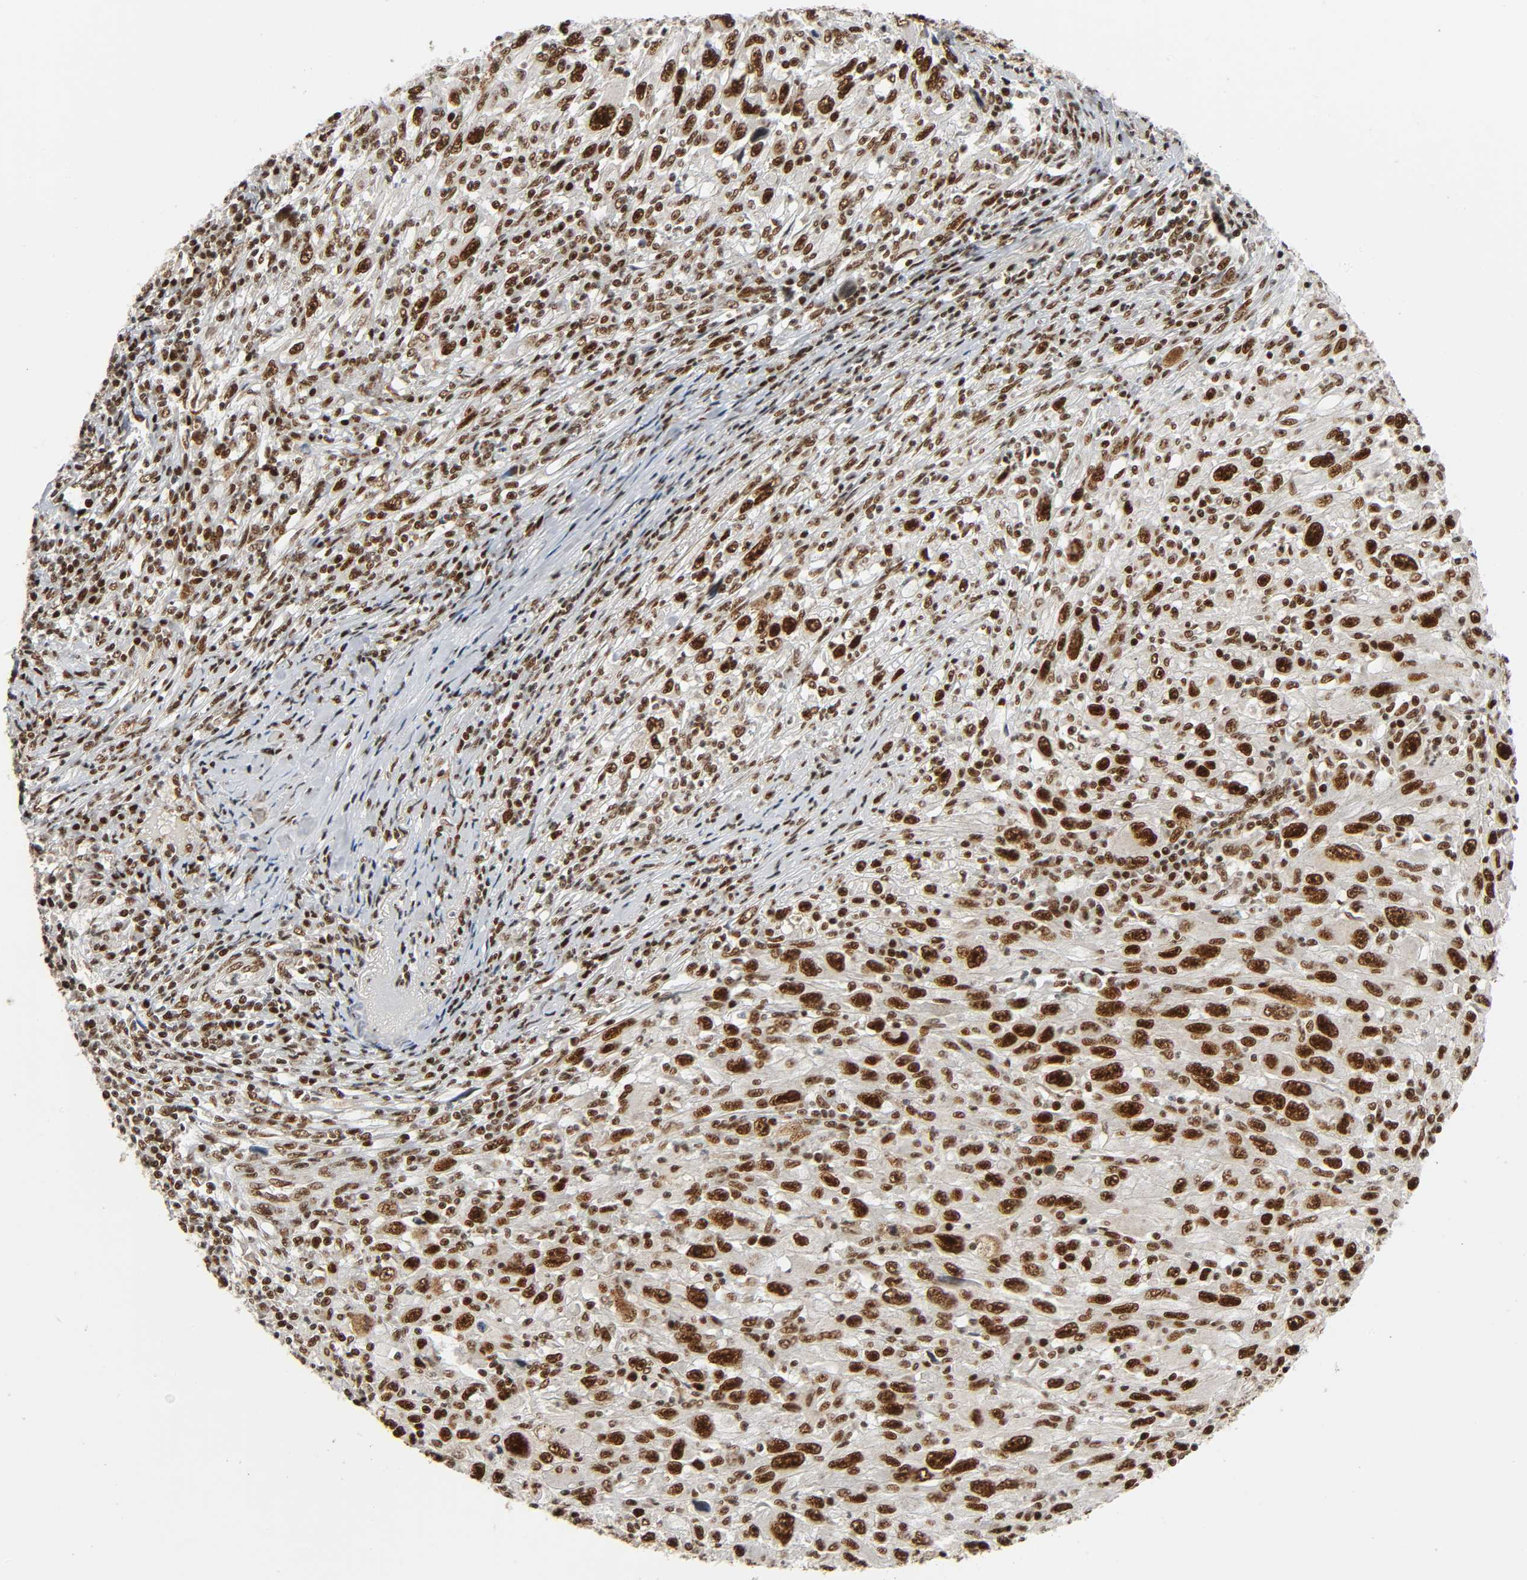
{"staining": {"intensity": "strong", "quantity": ">75%", "location": "nuclear"}, "tissue": "melanoma", "cell_type": "Tumor cells", "image_type": "cancer", "snomed": [{"axis": "morphology", "description": "Malignant melanoma, Metastatic site"}, {"axis": "topography", "description": "Skin"}], "caption": "Malignant melanoma (metastatic site) stained for a protein (brown) shows strong nuclear positive staining in about >75% of tumor cells.", "gene": "CDK9", "patient": {"sex": "female", "age": 56}}